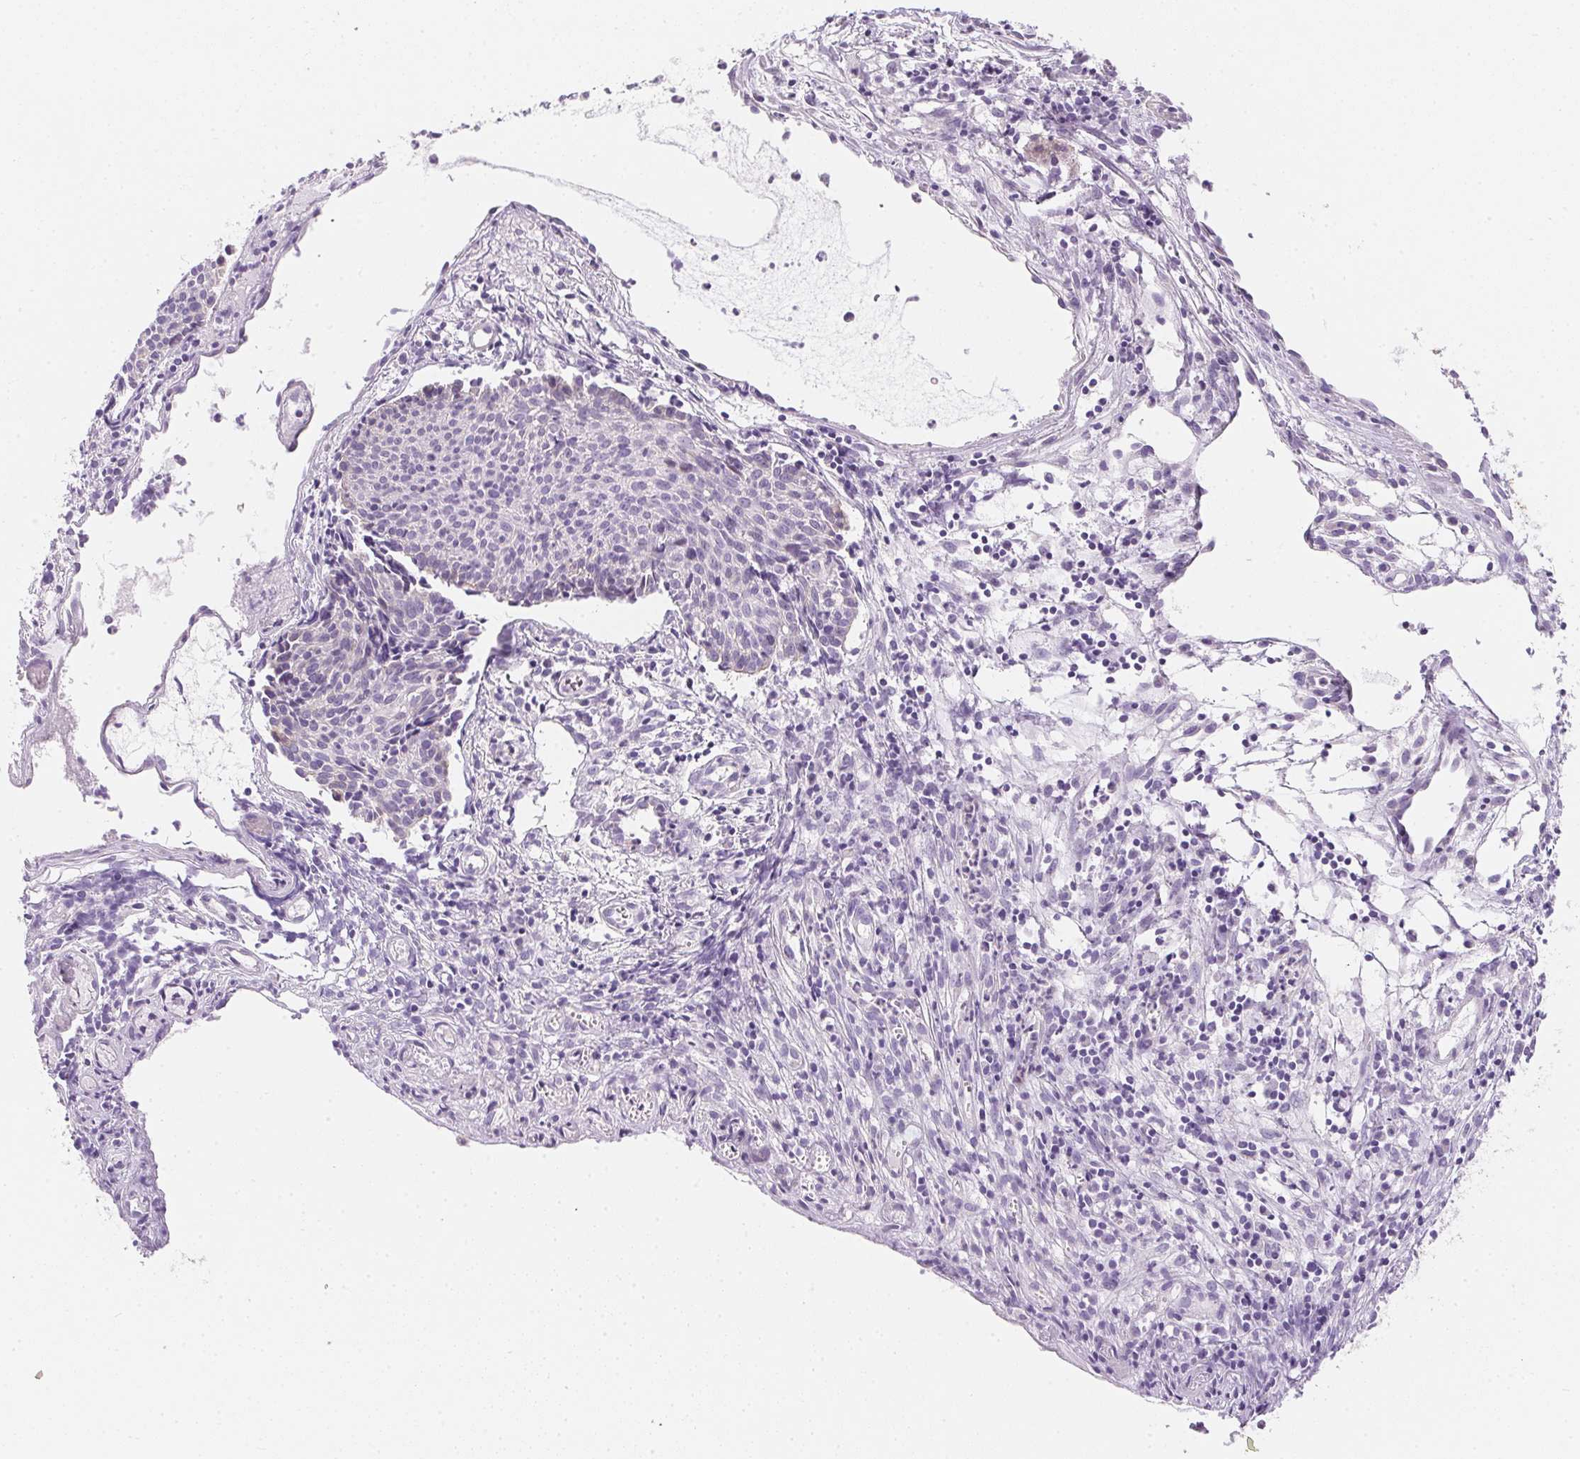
{"staining": {"intensity": "negative", "quantity": "none", "location": "none"}, "tissue": "cervical cancer", "cell_type": "Tumor cells", "image_type": "cancer", "snomed": [{"axis": "morphology", "description": "Squamous cell carcinoma, NOS"}, {"axis": "topography", "description": "Cervix"}], "caption": "Immunohistochemistry (IHC) of cervical cancer exhibits no expression in tumor cells. Nuclei are stained in blue.", "gene": "AQP5", "patient": {"sex": "female", "age": 30}}